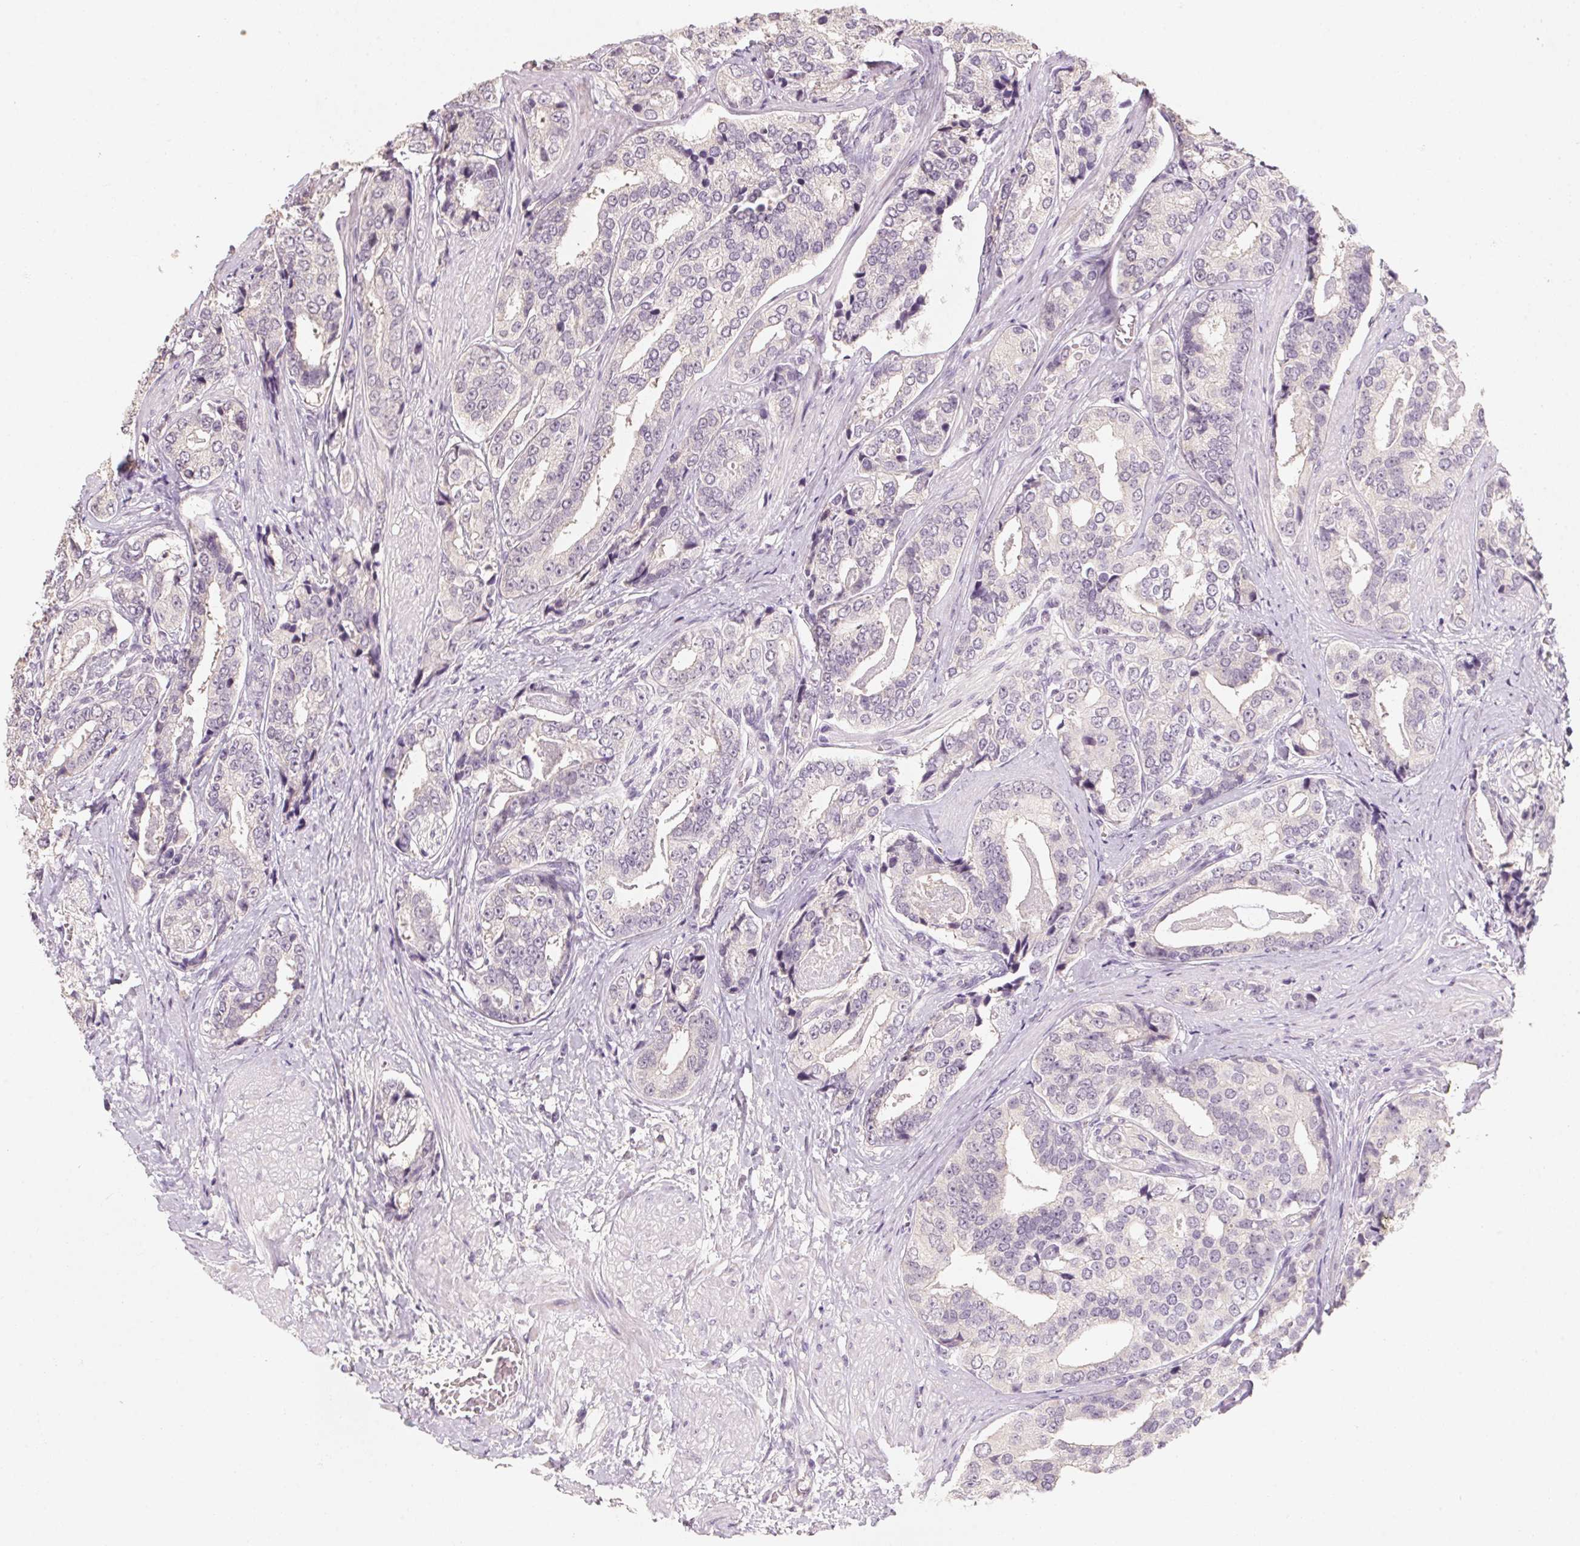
{"staining": {"intensity": "negative", "quantity": "none", "location": "none"}, "tissue": "prostate cancer", "cell_type": "Tumor cells", "image_type": "cancer", "snomed": [{"axis": "morphology", "description": "Adenocarcinoma, High grade"}, {"axis": "topography", "description": "Prostate"}], "caption": "A histopathology image of prostate adenocarcinoma (high-grade) stained for a protein shows no brown staining in tumor cells.", "gene": "CAPZA3", "patient": {"sex": "male", "age": 71}}